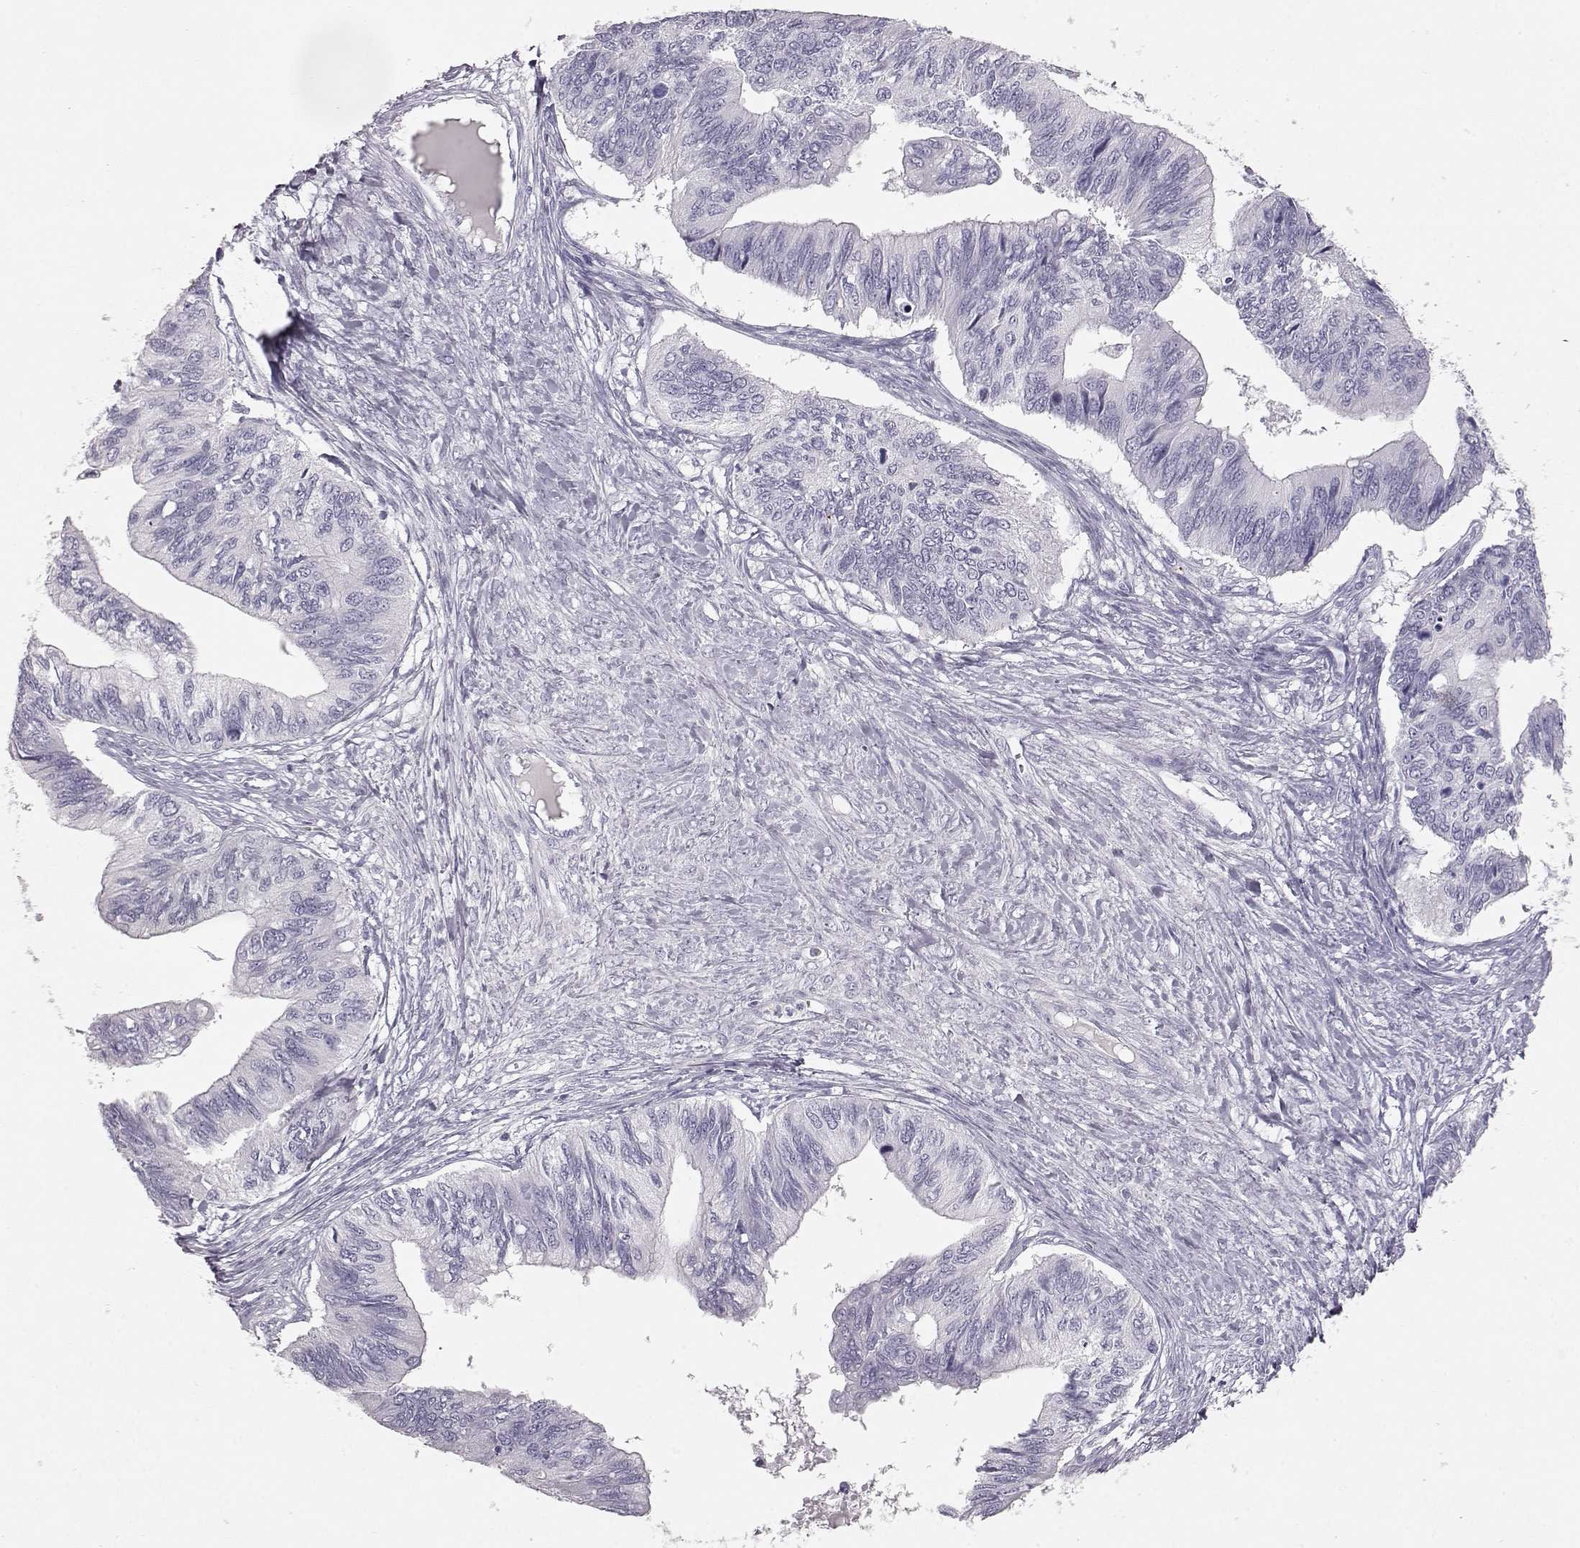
{"staining": {"intensity": "negative", "quantity": "none", "location": "none"}, "tissue": "ovarian cancer", "cell_type": "Tumor cells", "image_type": "cancer", "snomed": [{"axis": "morphology", "description": "Cystadenocarcinoma, mucinous, NOS"}, {"axis": "topography", "description": "Ovary"}], "caption": "High magnification brightfield microscopy of mucinous cystadenocarcinoma (ovarian) stained with DAB (3,3'-diaminobenzidine) (brown) and counterstained with hematoxylin (blue): tumor cells show no significant expression.", "gene": "KRTAP16-1", "patient": {"sex": "female", "age": 76}}